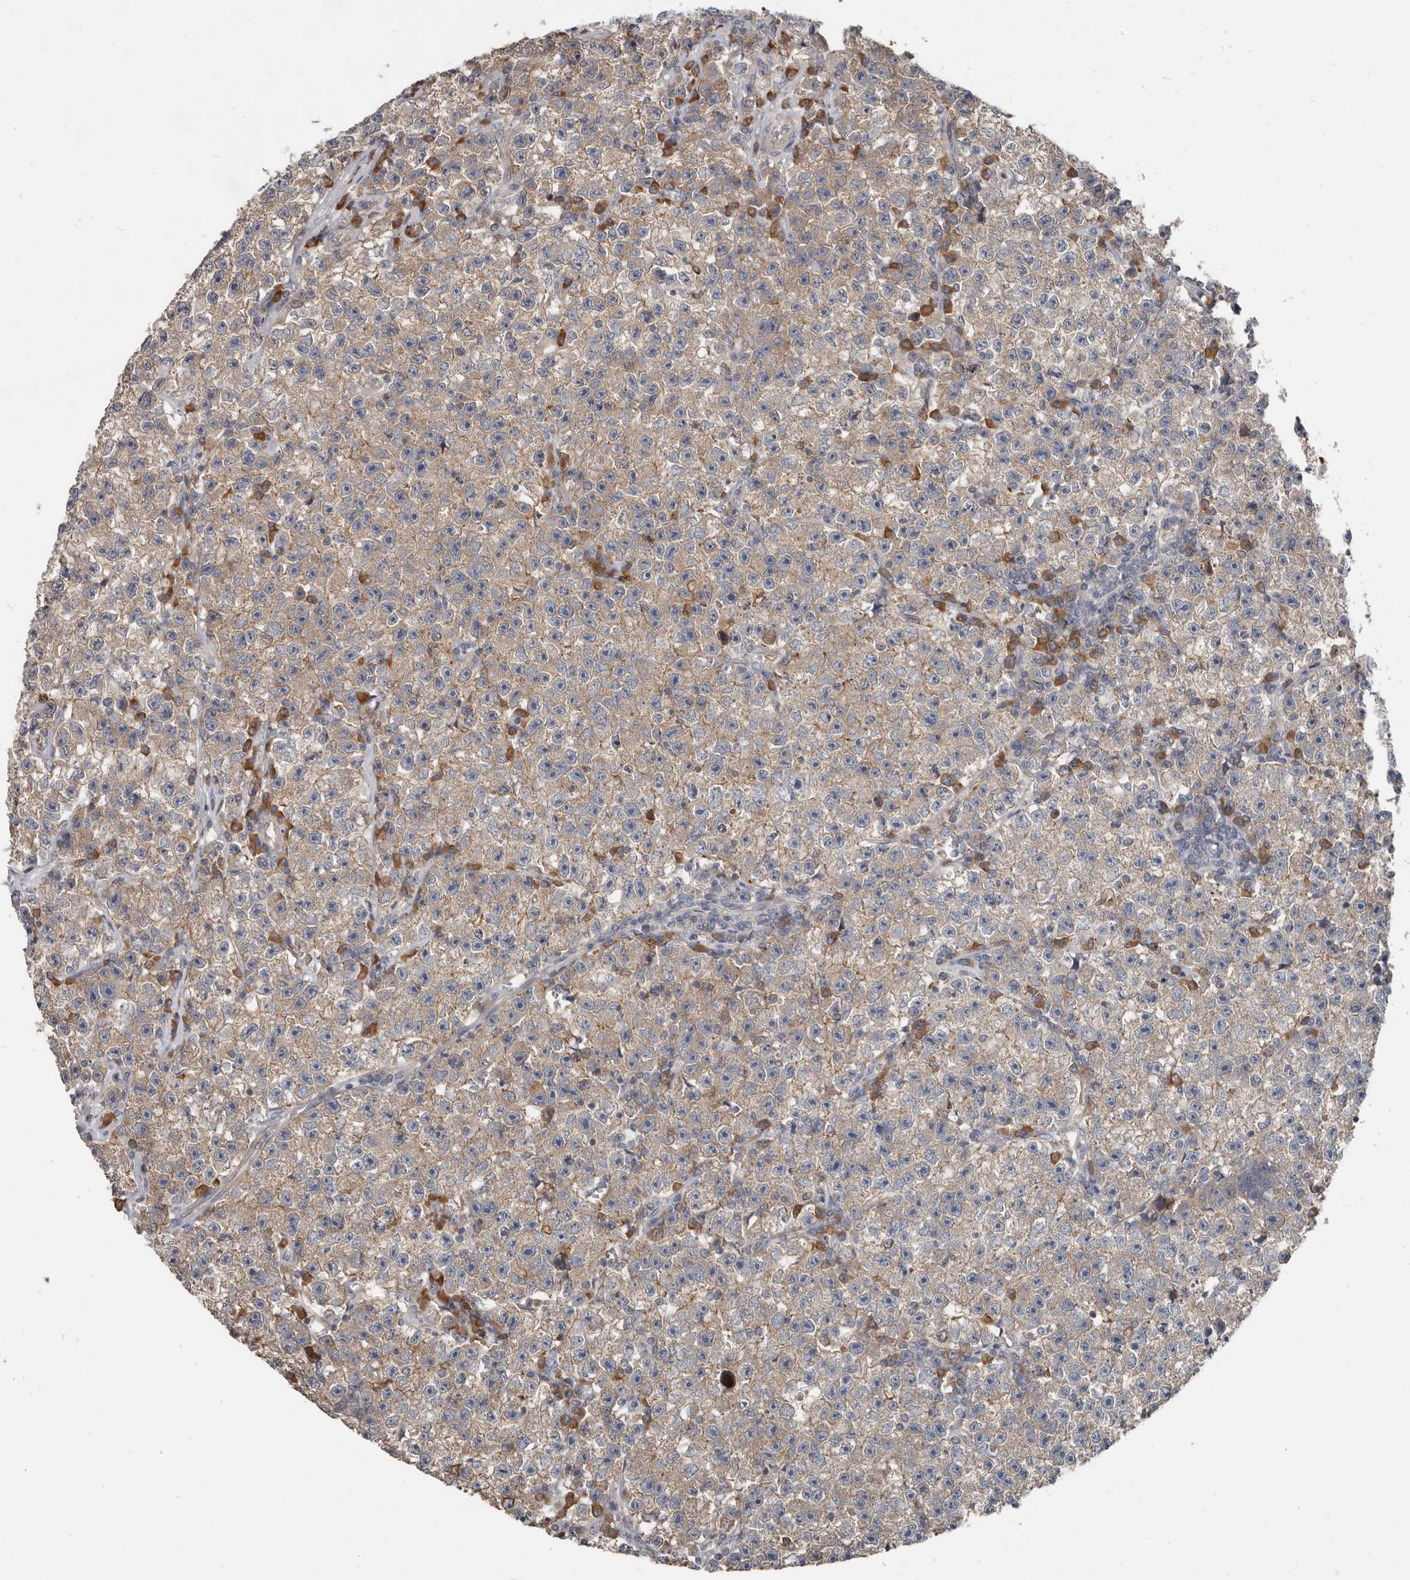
{"staining": {"intensity": "weak", "quantity": ">75%", "location": "cytoplasmic/membranous"}, "tissue": "testis cancer", "cell_type": "Tumor cells", "image_type": "cancer", "snomed": [{"axis": "morphology", "description": "Seminoma, NOS"}, {"axis": "topography", "description": "Testis"}], "caption": "Brown immunohistochemical staining in human seminoma (testis) shows weak cytoplasmic/membranous positivity in about >75% of tumor cells. Using DAB (brown) and hematoxylin (blue) stains, captured at high magnification using brightfield microscopy.", "gene": "AKNAD1", "patient": {"sex": "male", "age": 22}}